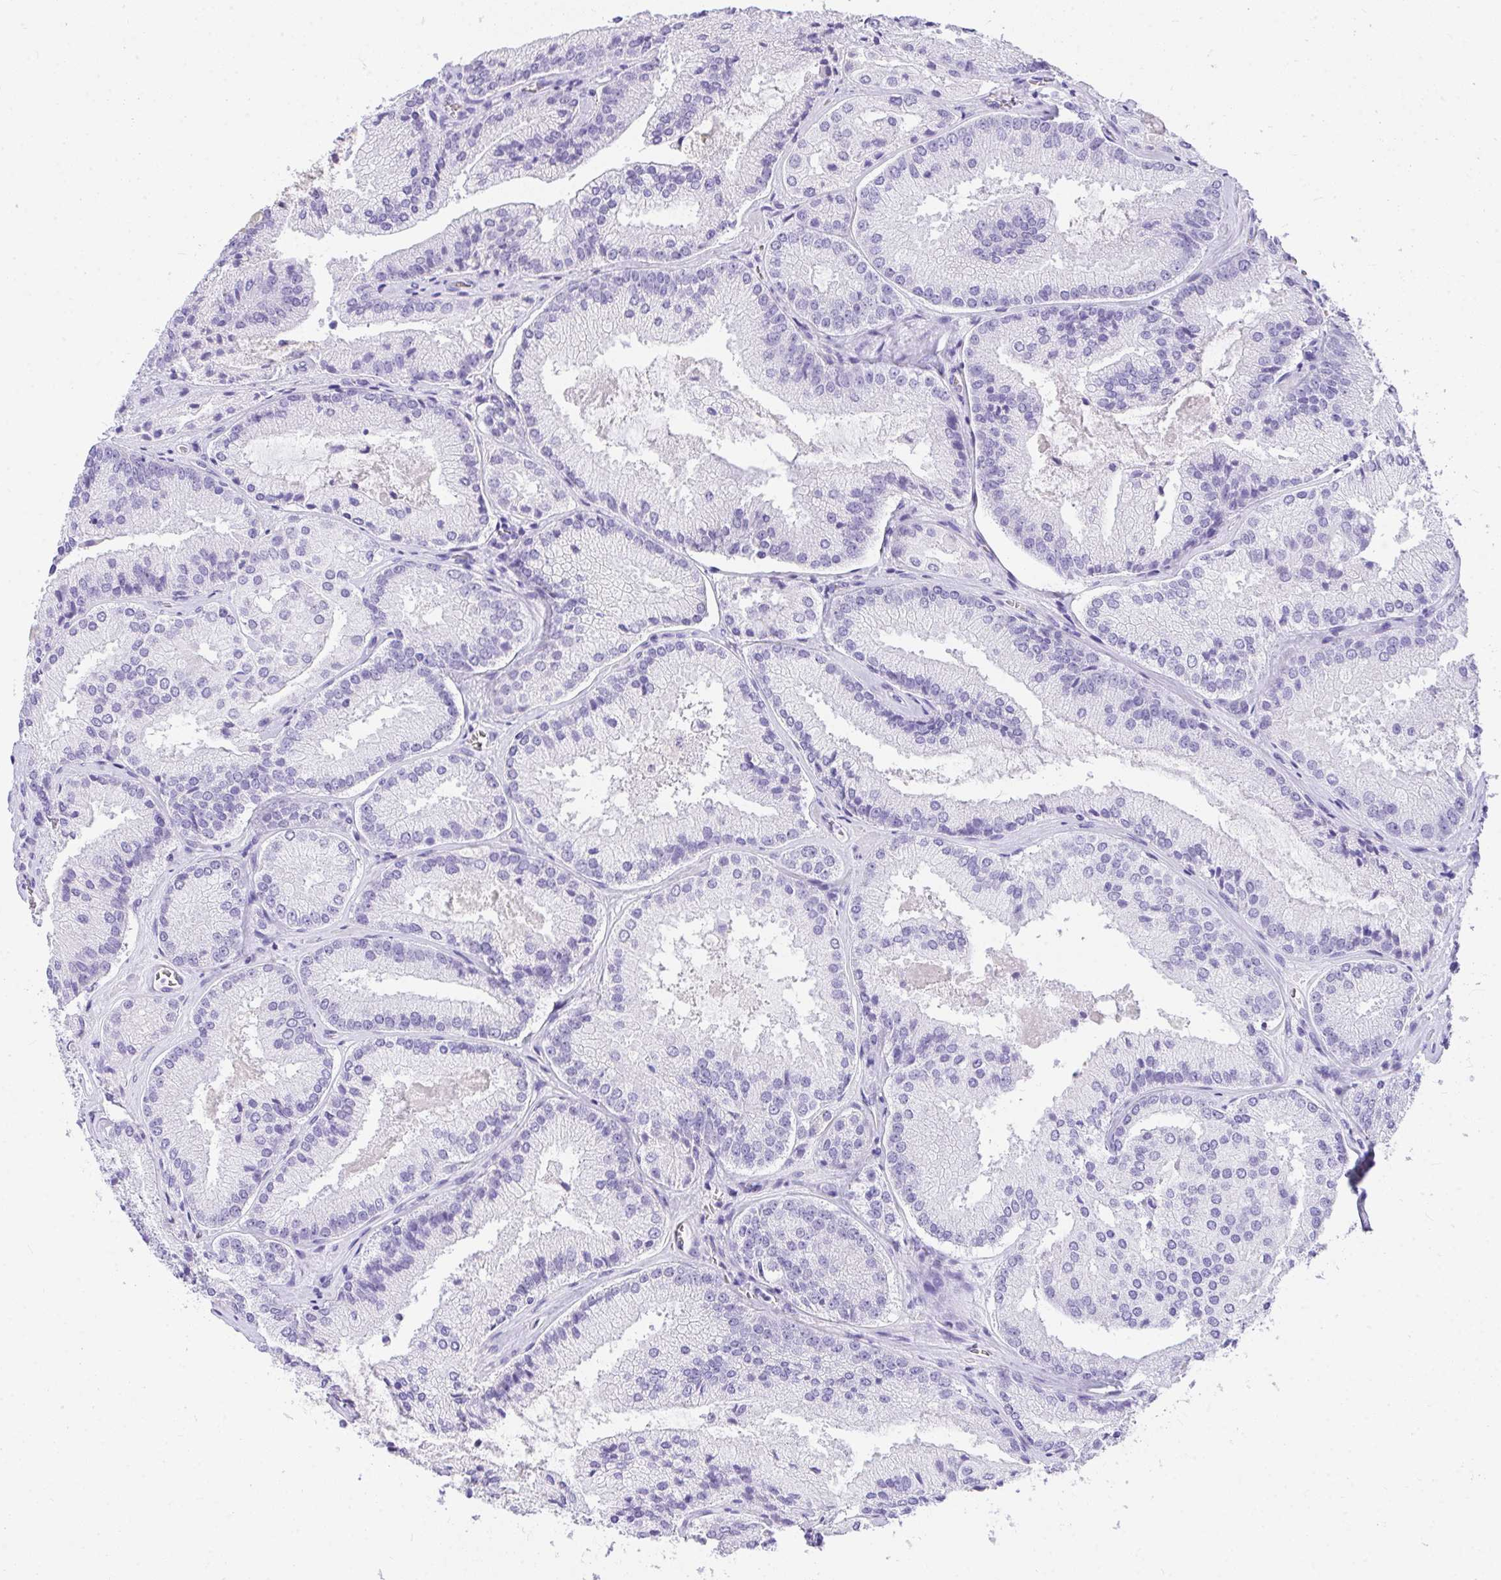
{"staining": {"intensity": "negative", "quantity": "none", "location": "none"}, "tissue": "prostate cancer", "cell_type": "Tumor cells", "image_type": "cancer", "snomed": [{"axis": "morphology", "description": "Adenocarcinoma, High grade"}, {"axis": "topography", "description": "Prostate"}], "caption": "Immunohistochemistry (IHC) of human prostate cancer shows no positivity in tumor cells.", "gene": "AVIL", "patient": {"sex": "male", "age": 73}}